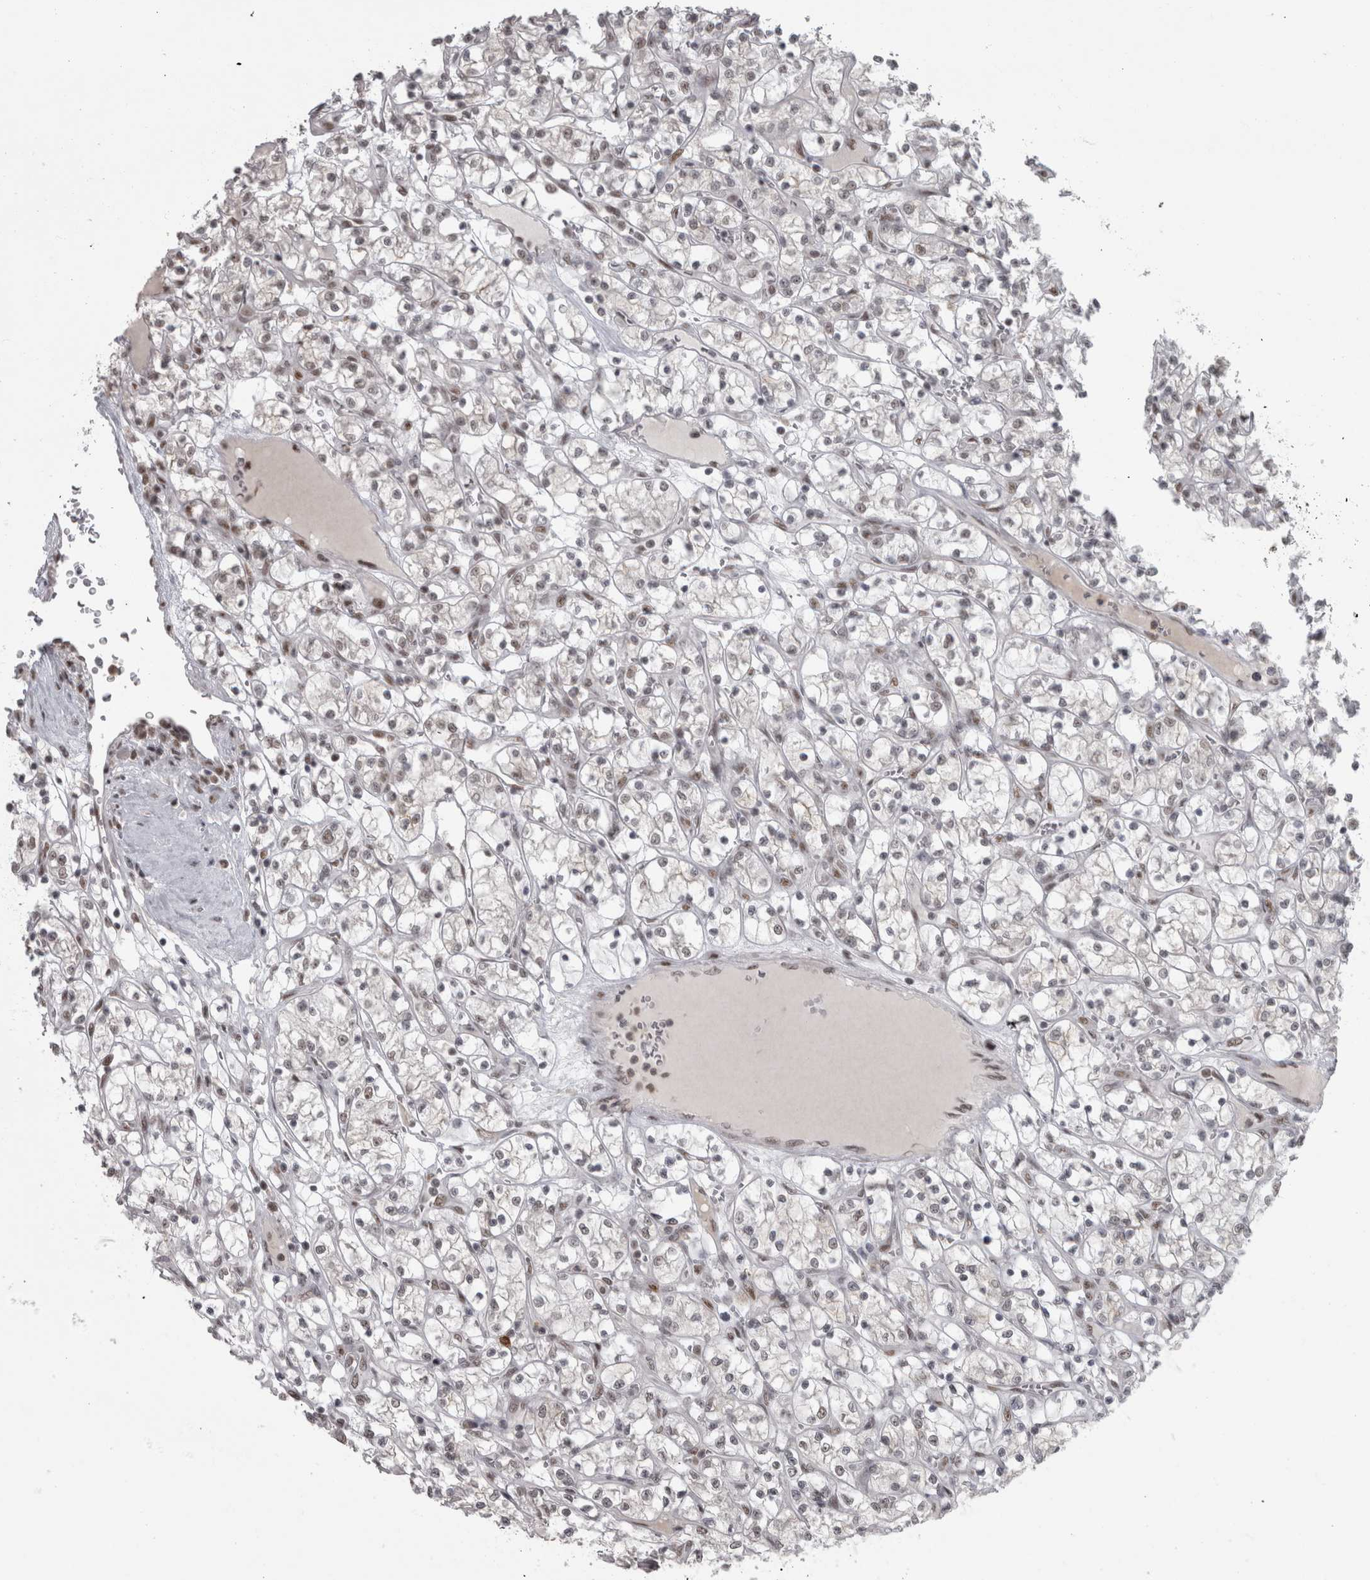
{"staining": {"intensity": "weak", "quantity": "<25%", "location": "nuclear"}, "tissue": "renal cancer", "cell_type": "Tumor cells", "image_type": "cancer", "snomed": [{"axis": "morphology", "description": "Adenocarcinoma, NOS"}, {"axis": "topography", "description": "Kidney"}], "caption": "DAB (3,3'-diaminobenzidine) immunohistochemical staining of human renal adenocarcinoma reveals no significant expression in tumor cells.", "gene": "MICU3", "patient": {"sex": "female", "age": 69}}